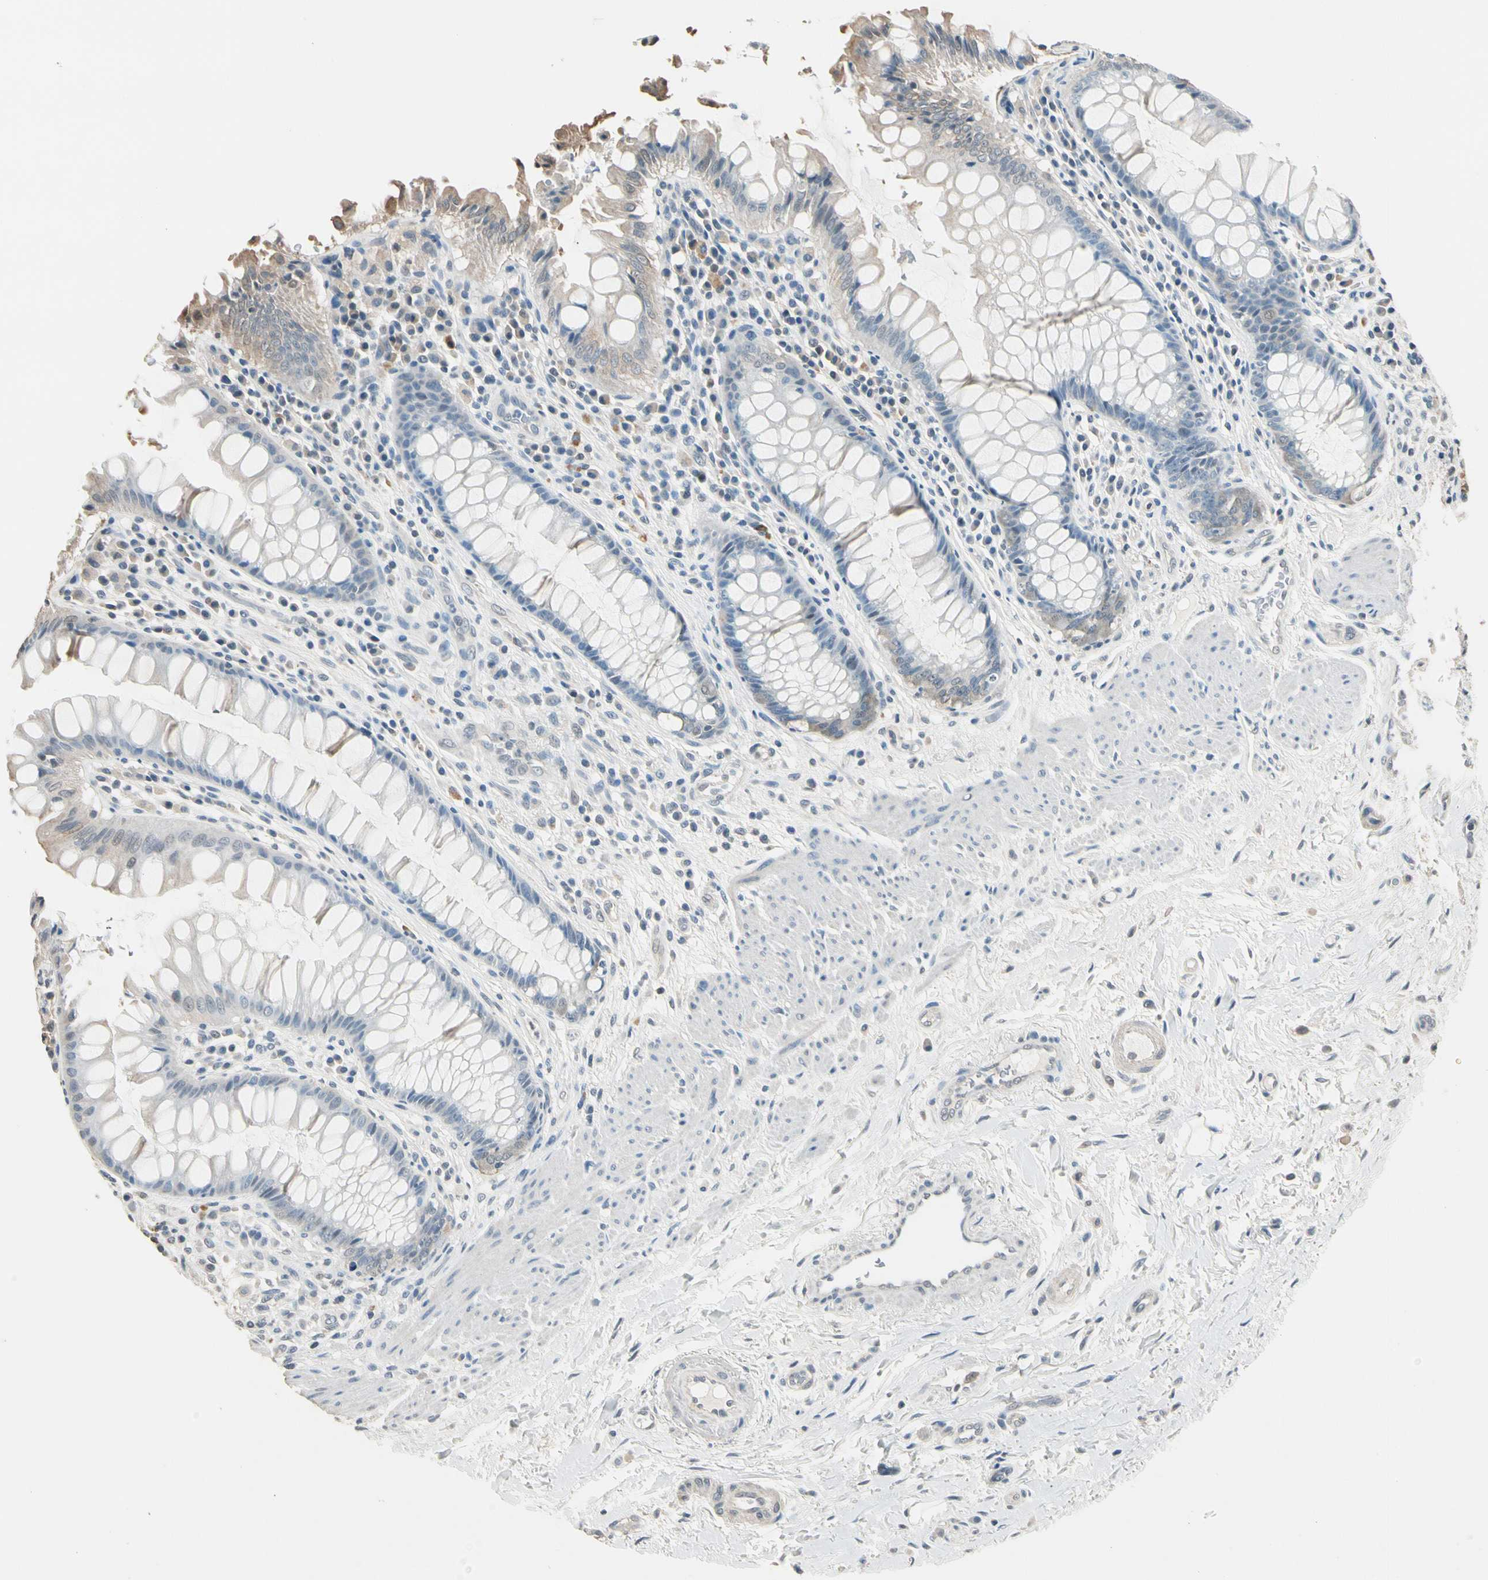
{"staining": {"intensity": "weak", "quantity": "<25%", "location": "cytoplasmic/membranous"}, "tissue": "rectum", "cell_type": "Glandular cells", "image_type": "normal", "snomed": [{"axis": "morphology", "description": "Normal tissue, NOS"}, {"axis": "topography", "description": "Rectum"}], "caption": "Histopathology image shows no significant protein positivity in glandular cells of normal rectum. (IHC, brightfield microscopy, high magnification).", "gene": "MAP3K7", "patient": {"sex": "female", "age": 75}}